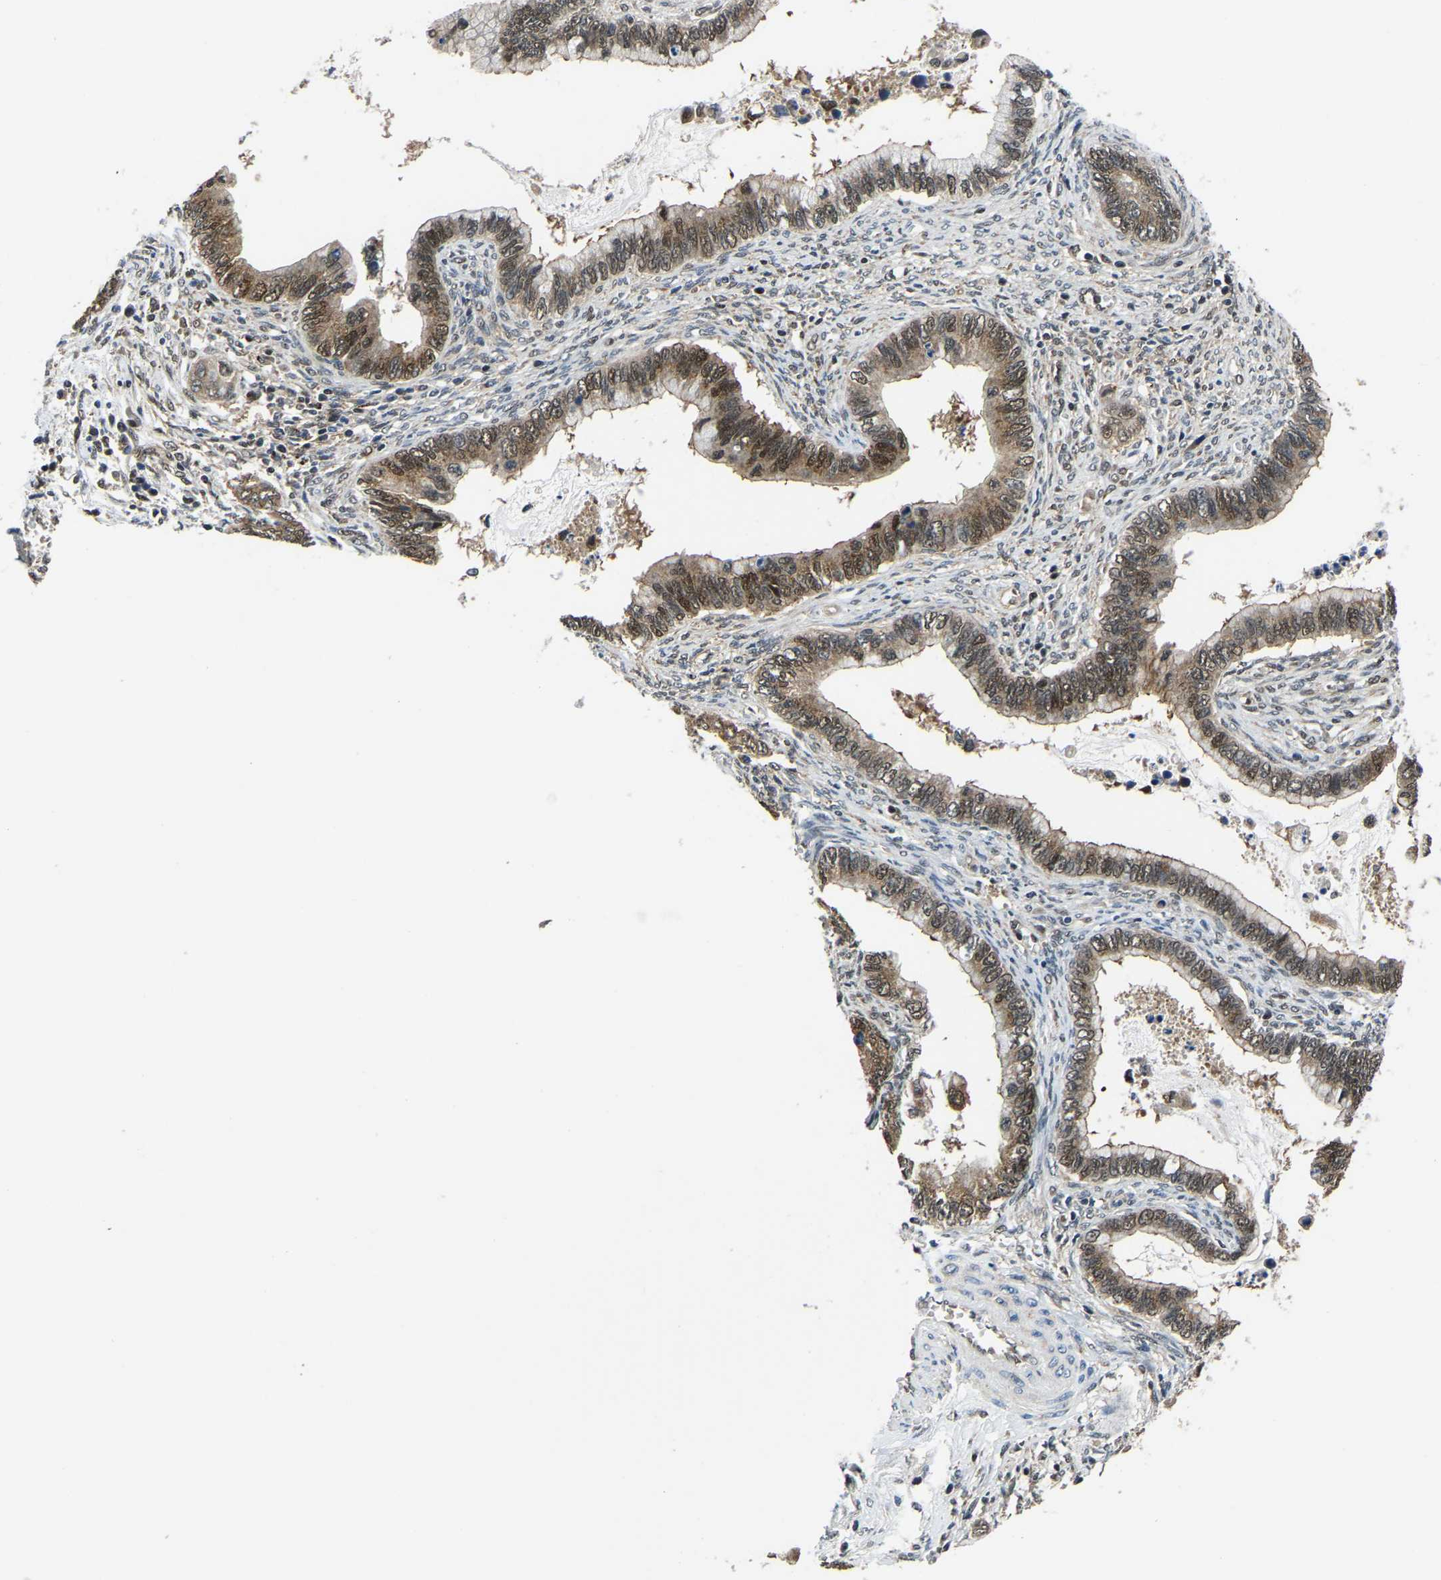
{"staining": {"intensity": "moderate", "quantity": ">75%", "location": "cytoplasmic/membranous,nuclear"}, "tissue": "cervical cancer", "cell_type": "Tumor cells", "image_type": "cancer", "snomed": [{"axis": "morphology", "description": "Adenocarcinoma, NOS"}, {"axis": "topography", "description": "Cervix"}], "caption": "Immunohistochemistry (IHC) image of human cervical cancer stained for a protein (brown), which demonstrates medium levels of moderate cytoplasmic/membranous and nuclear positivity in about >75% of tumor cells.", "gene": "DFFA", "patient": {"sex": "female", "age": 44}}